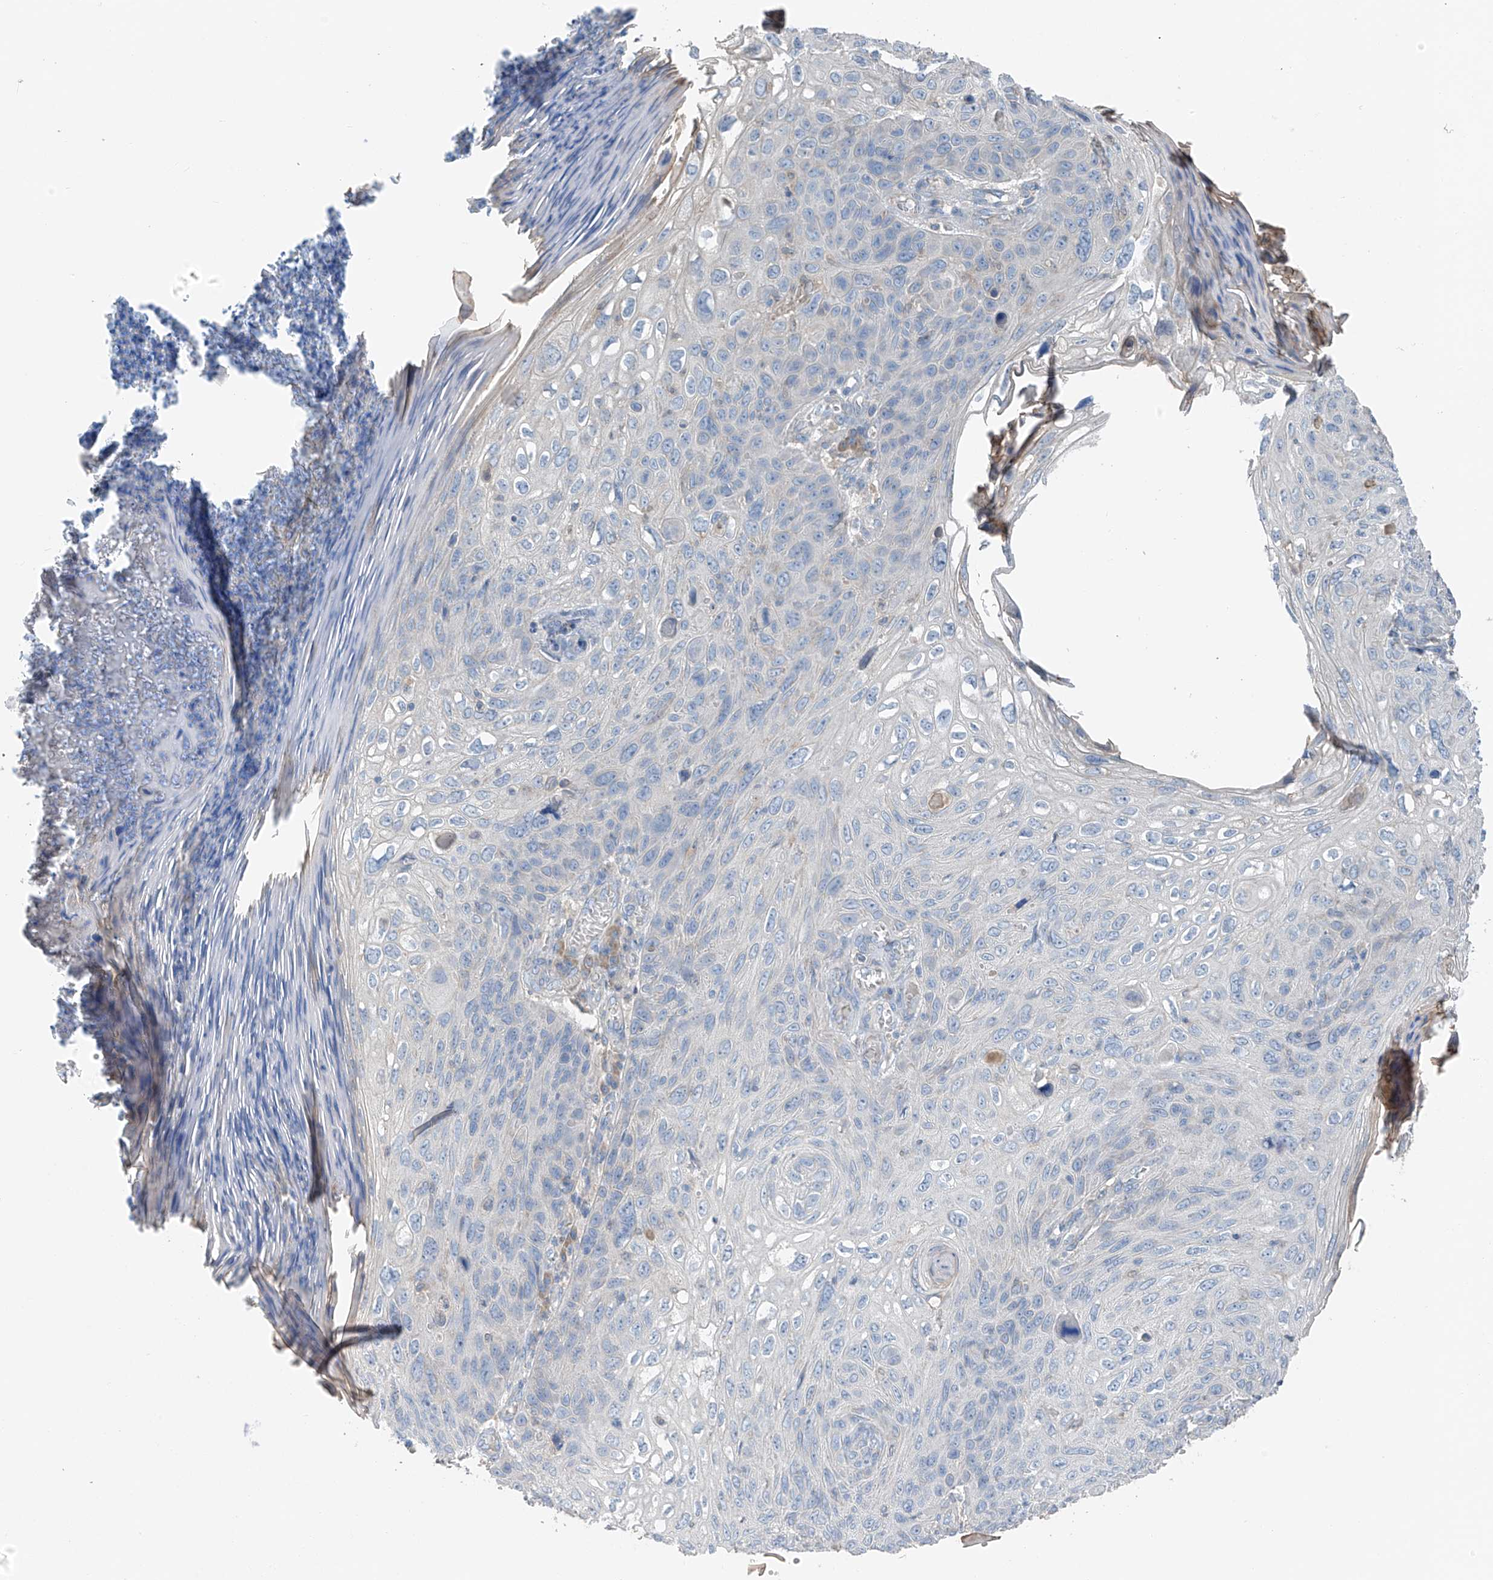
{"staining": {"intensity": "negative", "quantity": "none", "location": "none"}, "tissue": "skin cancer", "cell_type": "Tumor cells", "image_type": "cancer", "snomed": [{"axis": "morphology", "description": "Squamous cell carcinoma, NOS"}, {"axis": "topography", "description": "Skin"}], "caption": "Immunohistochemical staining of human skin cancer exhibits no significant staining in tumor cells.", "gene": "GALNTL6", "patient": {"sex": "female", "age": 90}}